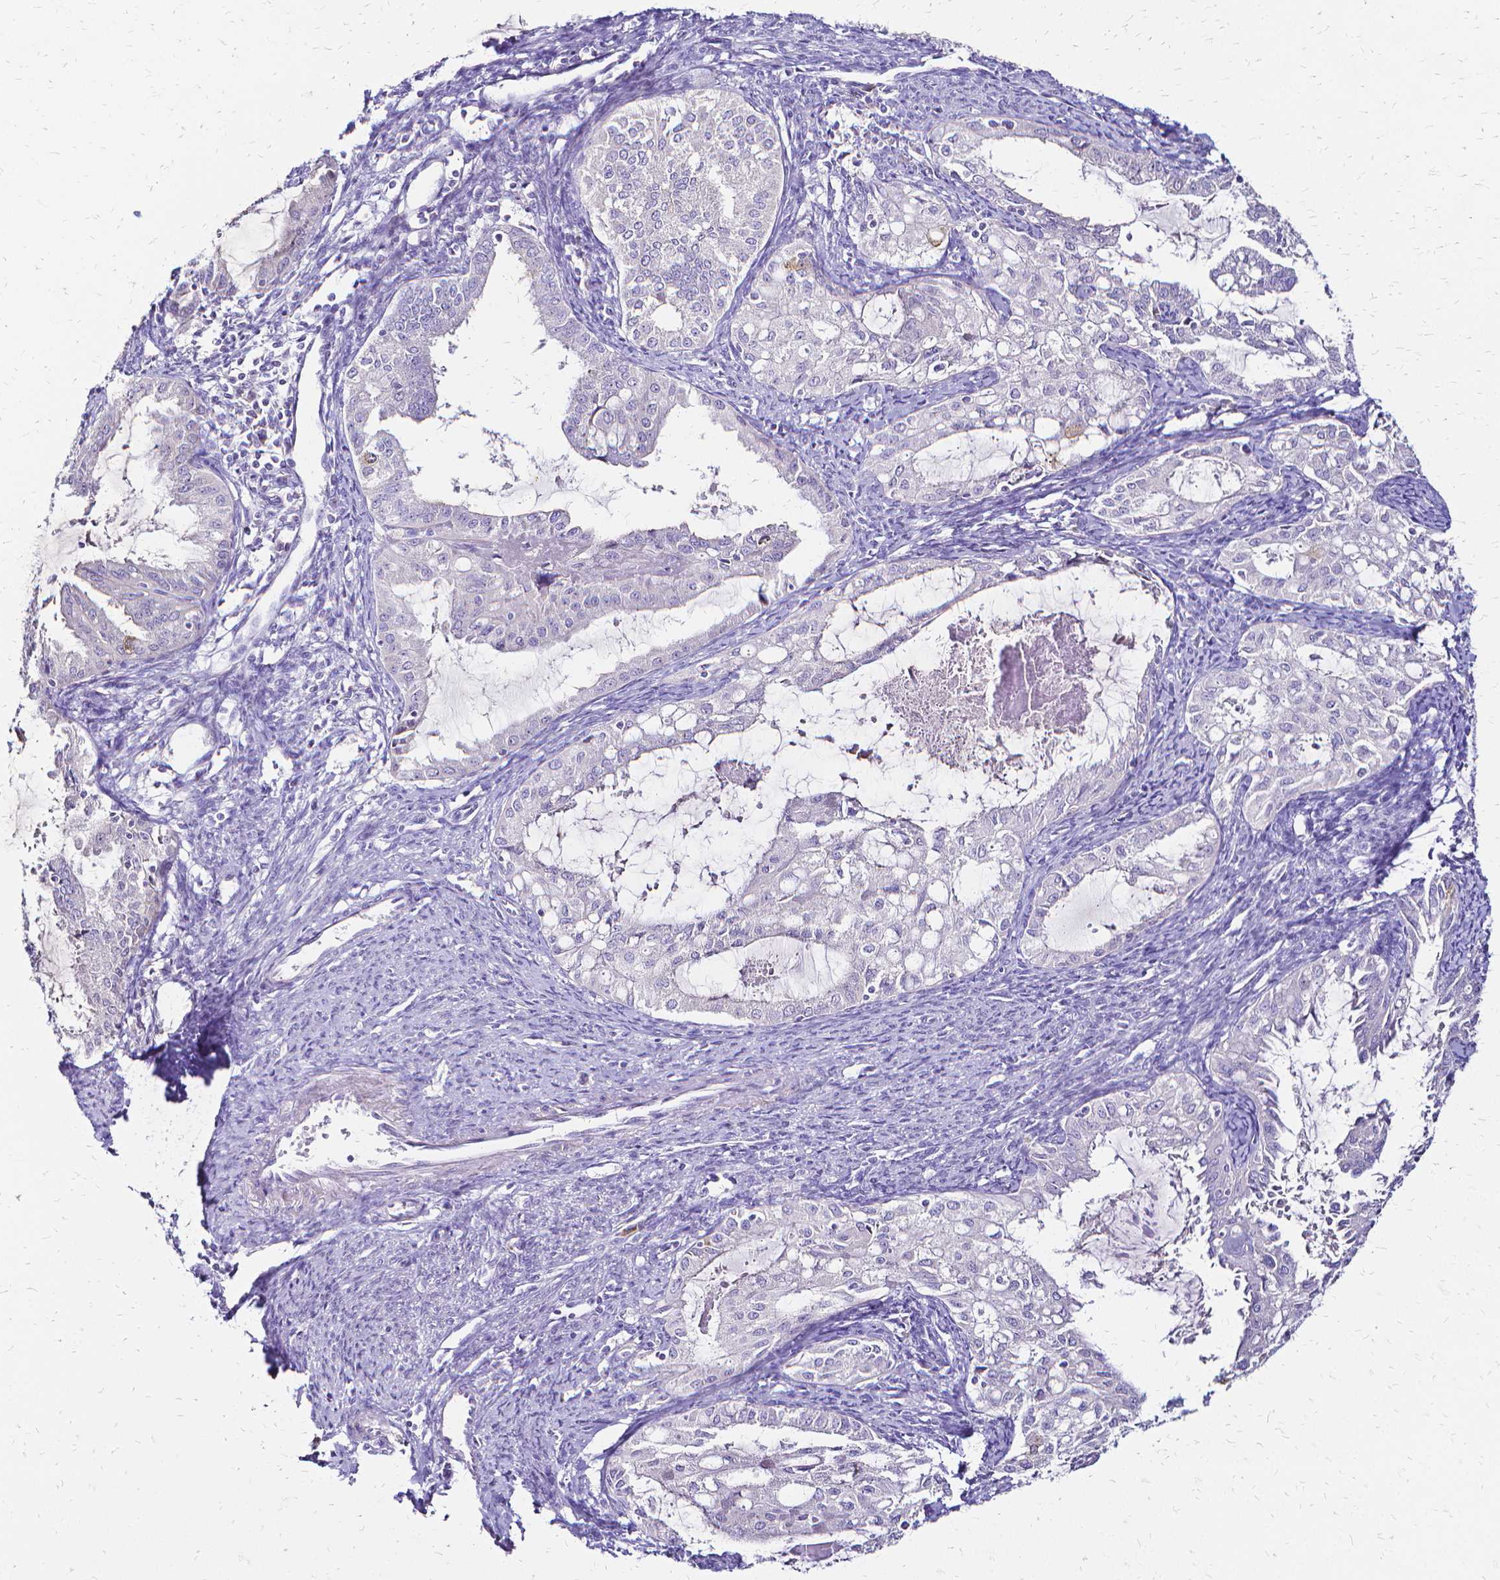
{"staining": {"intensity": "negative", "quantity": "none", "location": "none"}, "tissue": "endometrial cancer", "cell_type": "Tumor cells", "image_type": "cancer", "snomed": [{"axis": "morphology", "description": "Adenocarcinoma, NOS"}, {"axis": "topography", "description": "Endometrium"}], "caption": "Protein analysis of endometrial cancer exhibits no significant positivity in tumor cells.", "gene": "CCNB1", "patient": {"sex": "female", "age": 70}}